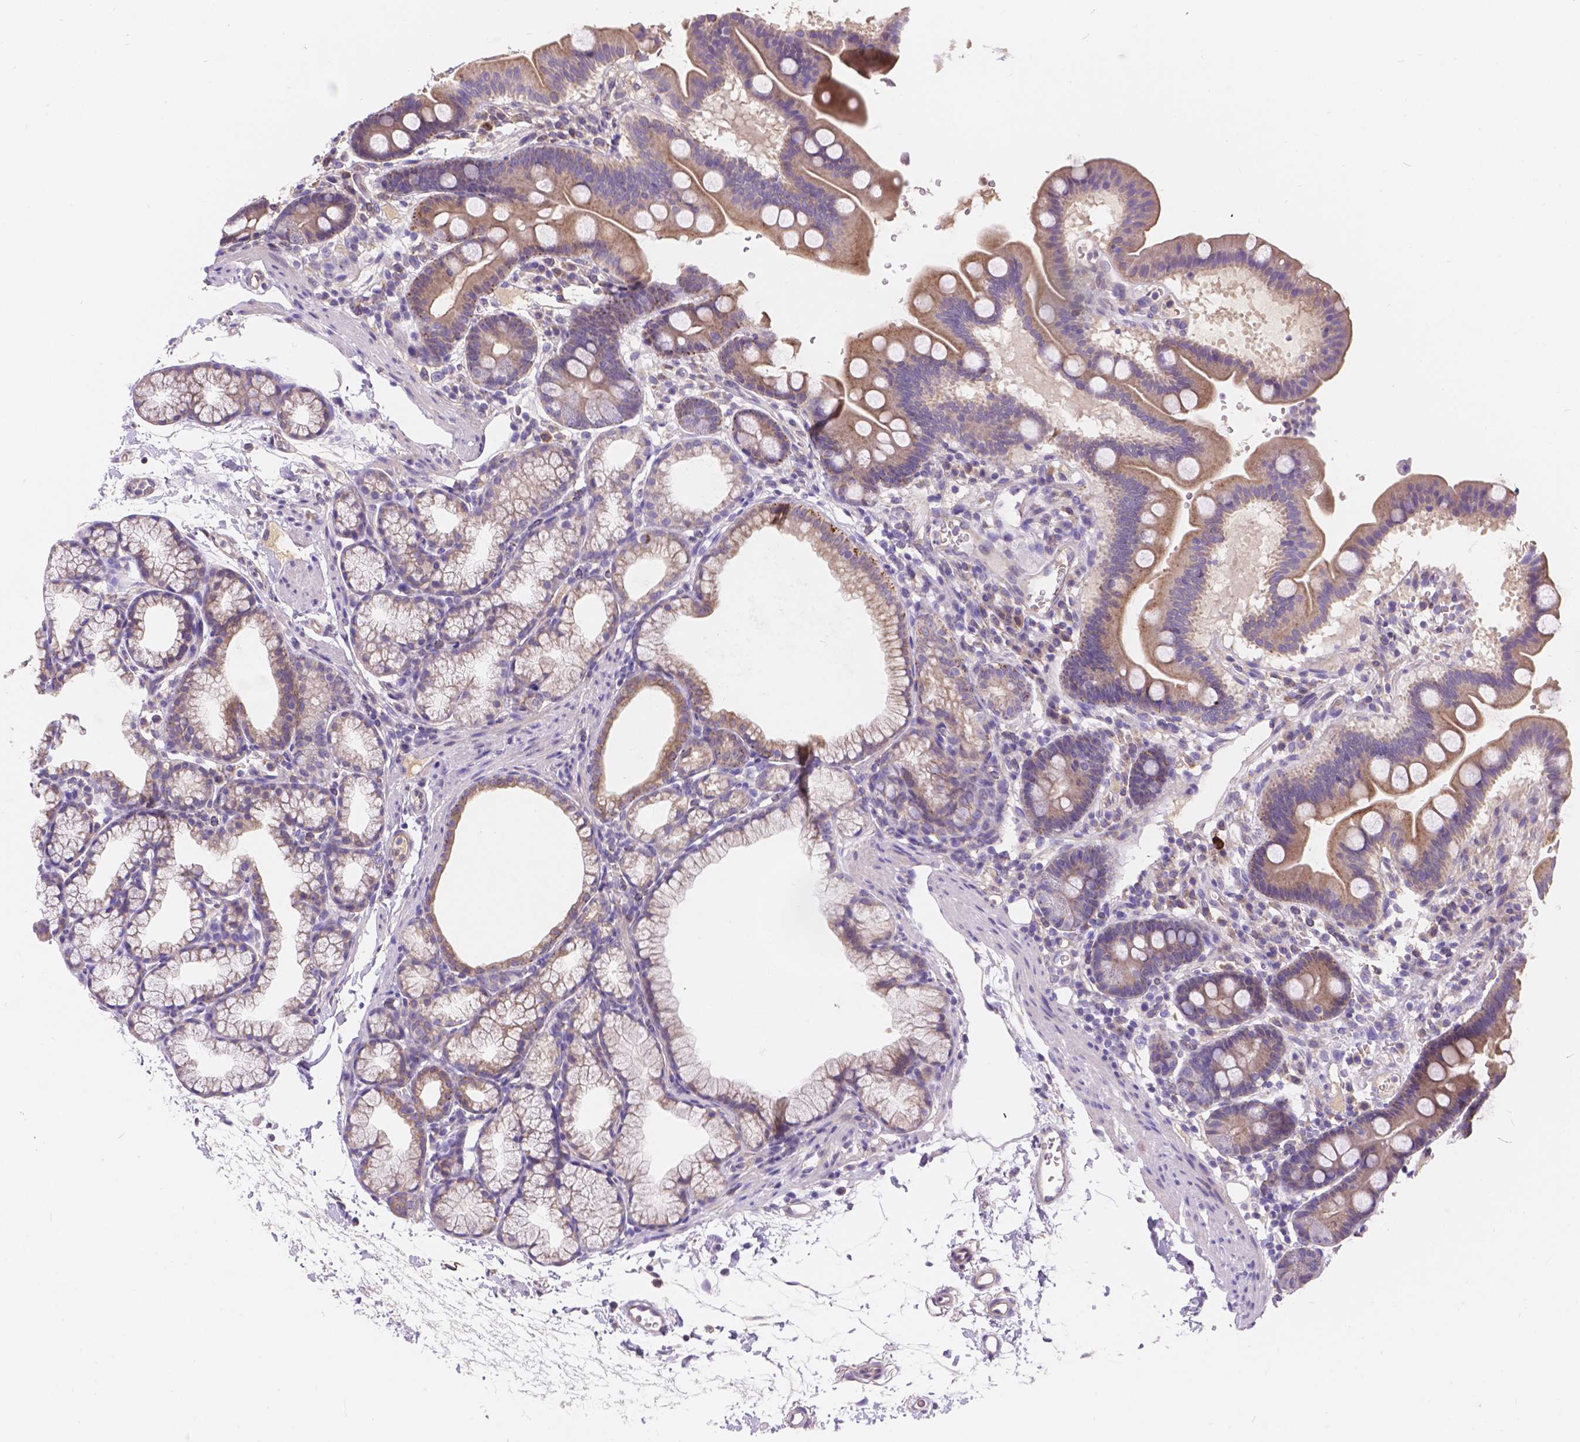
{"staining": {"intensity": "moderate", "quantity": ">75%", "location": "cytoplasmic/membranous"}, "tissue": "duodenum", "cell_type": "Glandular cells", "image_type": "normal", "snomed": [{"axis": "morphology", "description": "Normal tissue, NOS"}, {"axis": "topography", "description": "Duodenum"}], "caption": "Immunohistochemistry (IHC) of normal duodenum exhibits medium levels of moderate cytoplasmic/membranous positivity in approximately >75% of glandular cells. (DAB IHC with brightfield microscopy, high magnification).", "gene": "CDK10", "patient": {"sex": "male", "age": 59}}